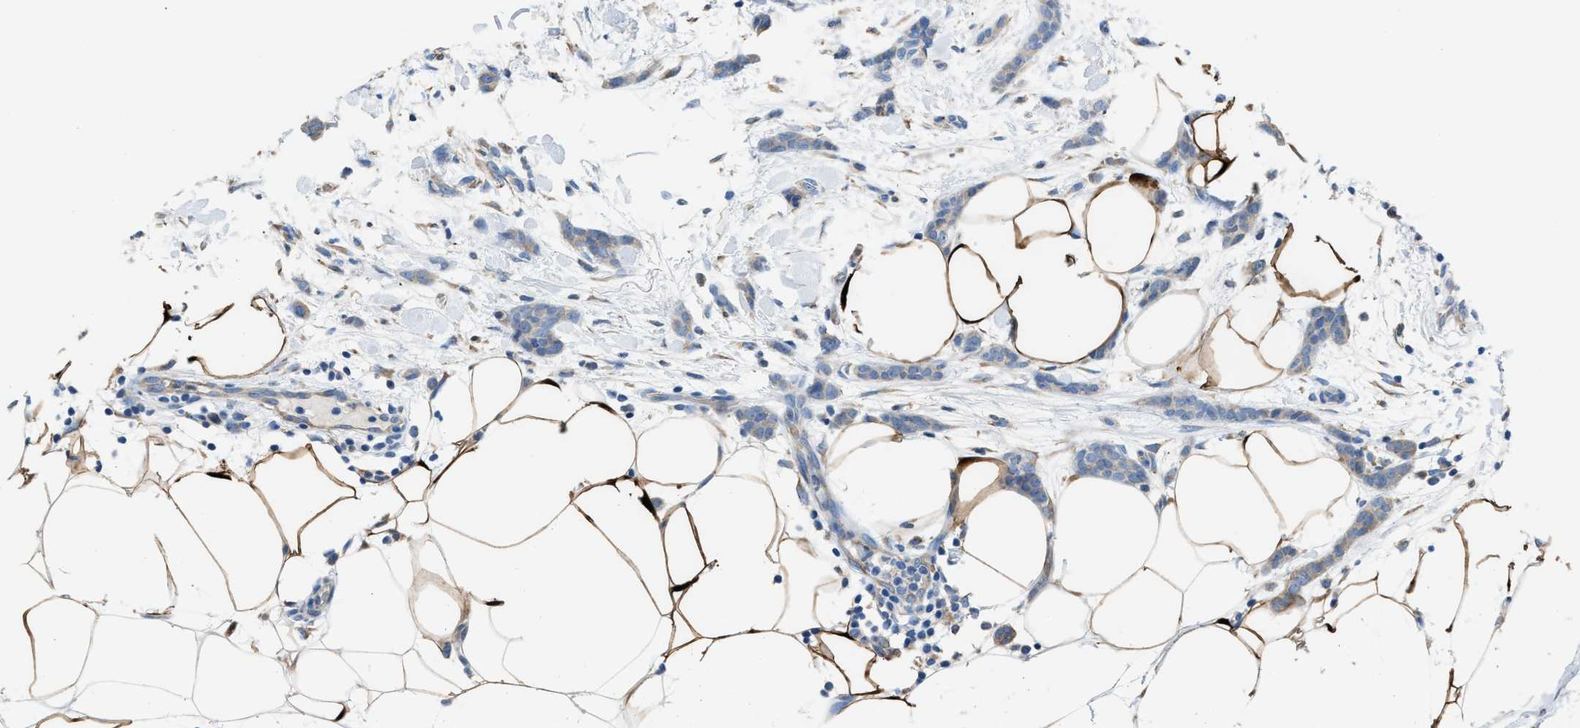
{"staining": {"intensity": "negative", "quantity": "none", "location": "none"}, "tissue": "breast cancer", "cell_type": "Tumor cells", "image_type": "cancer", "snomed": [{"axis": "morphology", "description": "Lobular carcinoma"}, {"axis": "topography", "description": "Skin"}, {"axis": "topography", "description": "Breast"}], "caption": "The micrograph displays no significant positivity in tumor cells of breast lobular carcinoma.", "gene": "CA3", "patient": {"sex": "female", "age": 46}}